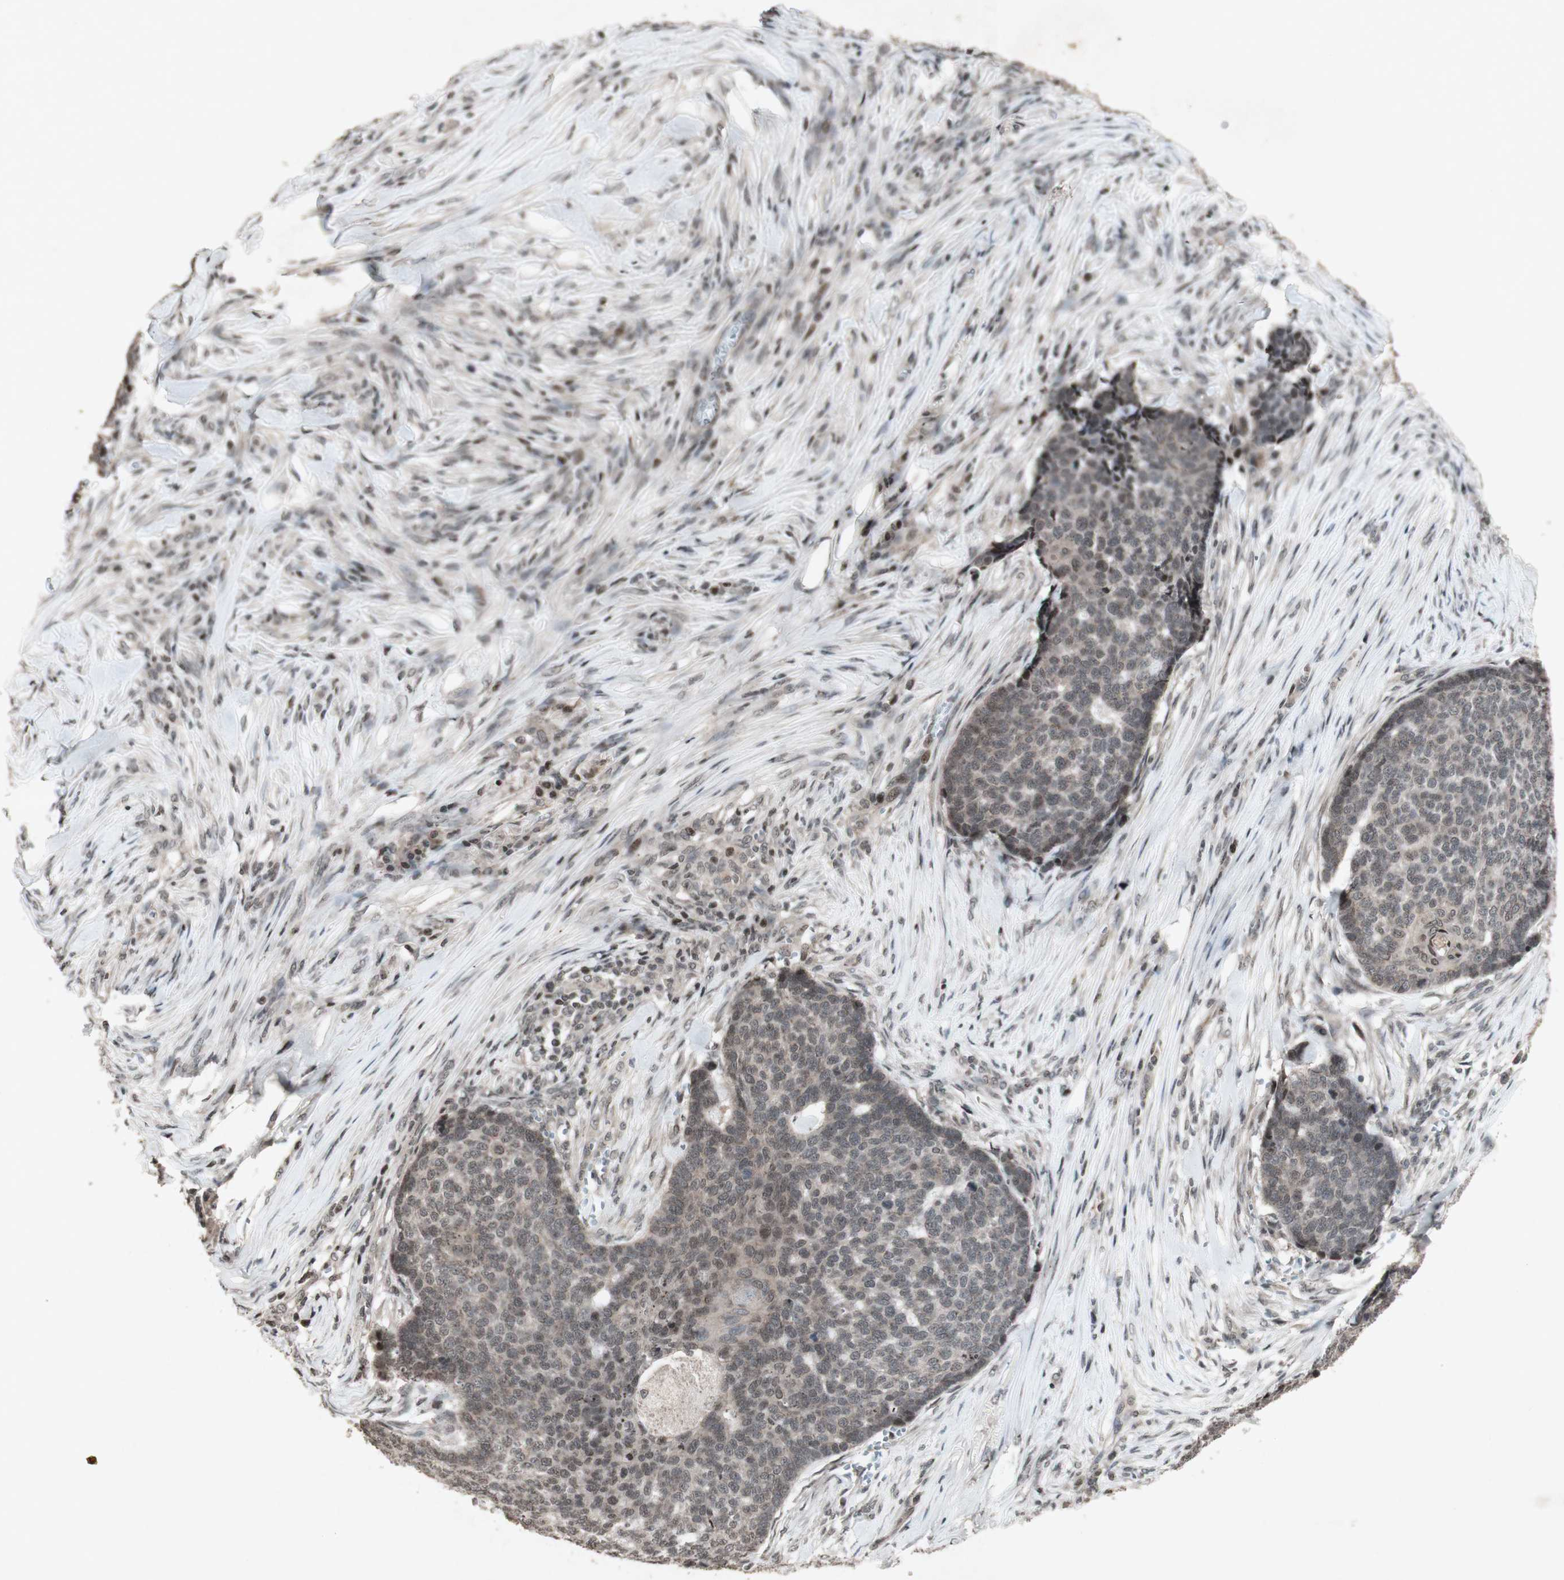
{"staining": {"intensity": "weak", "quantity": ">75%", "location": "cytoplasmic/membranous"}, "tissue": "skin cancer", "cell_type": "Tumor cells", "image_type": "cancer", "snomed": [{"axis": "morphology", "description": "Basal cell carcinoma"}, {"axis": "topography", "description": "Skin"}], "caption": "Brown immunohistochemical staining in human skin basal cell carcinoma shows weak cytoplasmic/membranous expression in about >75% of tumor cells.", "gene": "PLXNA1", "patient": {"sex": "male", "age": 84}}